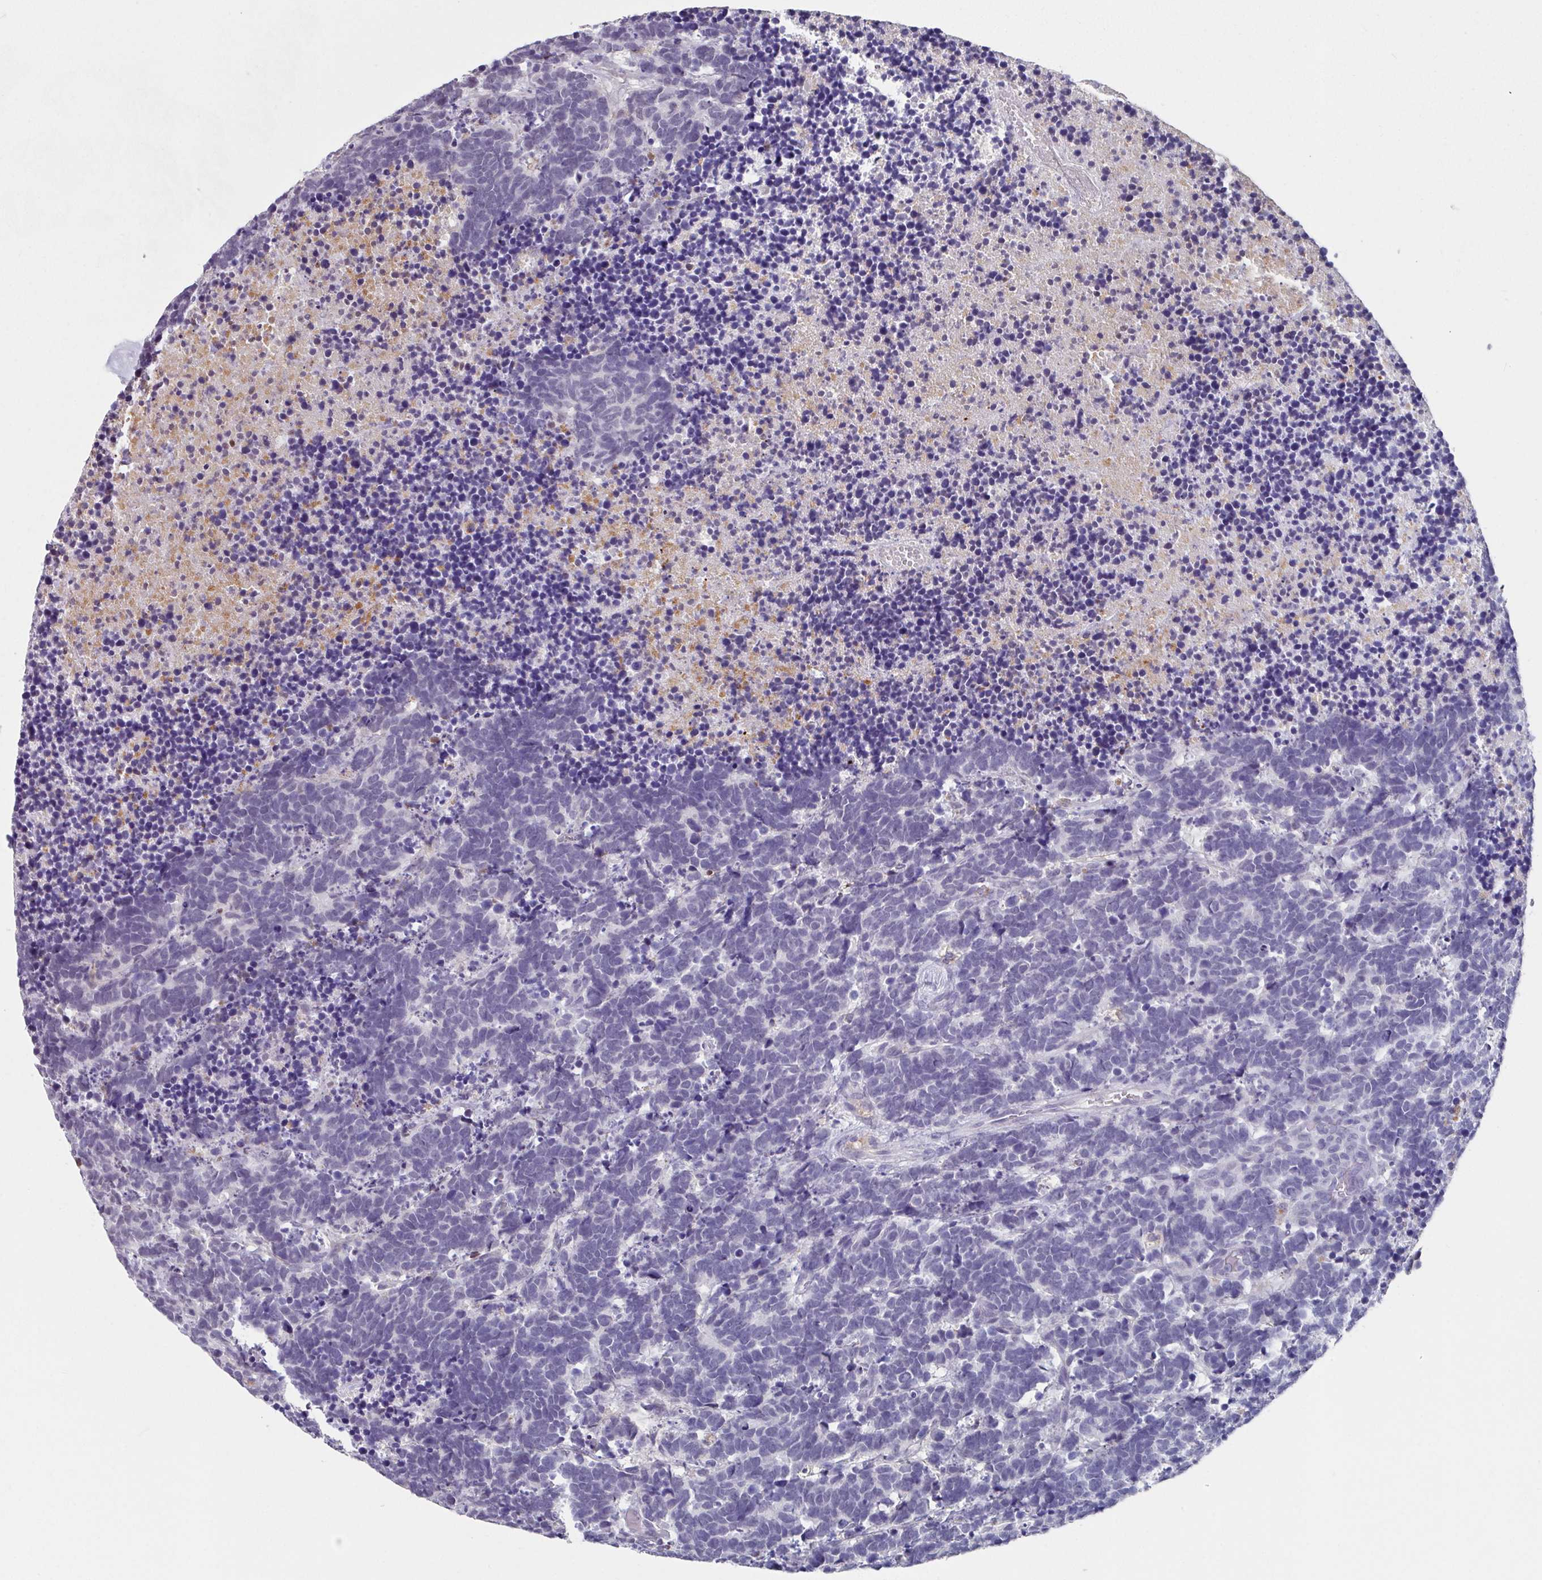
{"staining": {"intensity": "negative", "quantity": "none", "location": "none"}, "tissue": "carcinoid", "cell_type": "Tumor cells", "image_type": "cancer", "snomed": [{"axis": "morphology", "description": "Carcinoma, NOS"}, {"axis": "morphology", "description": "Carcinoid, malignant, NOS"}, {"axis": "topography", "description": "Urinary bladder"}], "caption": "DAB immunohistochemical staining of human carcinoid reveals no significant positivity in tumor cells. (Stains: DAB (3,3'-diaminobenzidine) IHC with hematoxylin counter stain, Microscopy: brightfield microscopy at high magnification).", "gene": "C1QB", "patient": {"sex": "male", "age": 57}}